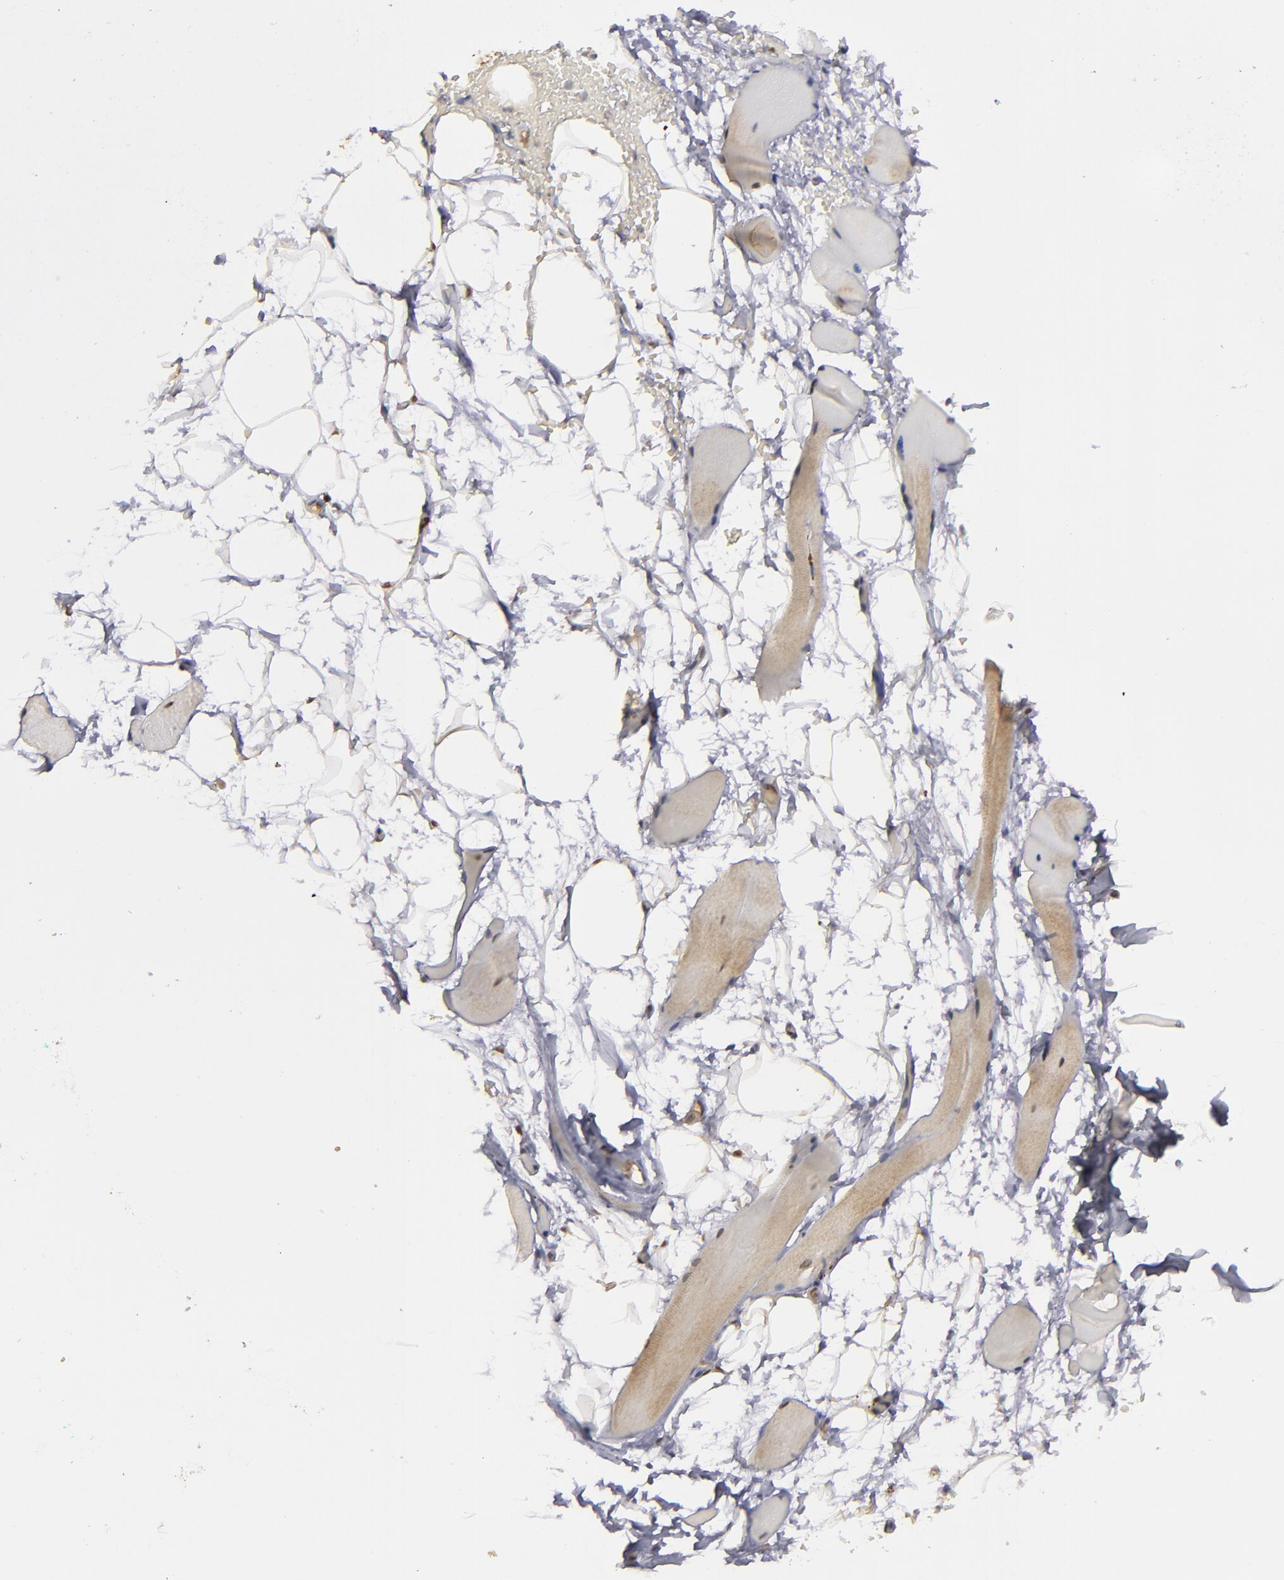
{"staining": {"intensity": "negative", "quantity": "none", "location": "none"}, "tissue": "skeletal muscle", "cell_type": "Myocytes", "image_type": "normal", "snomed": [{"axis": "morphology", "description": "Normal tissue, NOS"}, {"axis": "topography", "description": "Skeletal muscle"}, {"axis": "topography", "description": "Parathyroid gland"}], "caption": "This is an immunohistochemistry image of unremarkable skeletal muscle. There is no positivity in myocytes.", "gene": "ZNF234", "patient": {"sex": "female", "age": 37}}